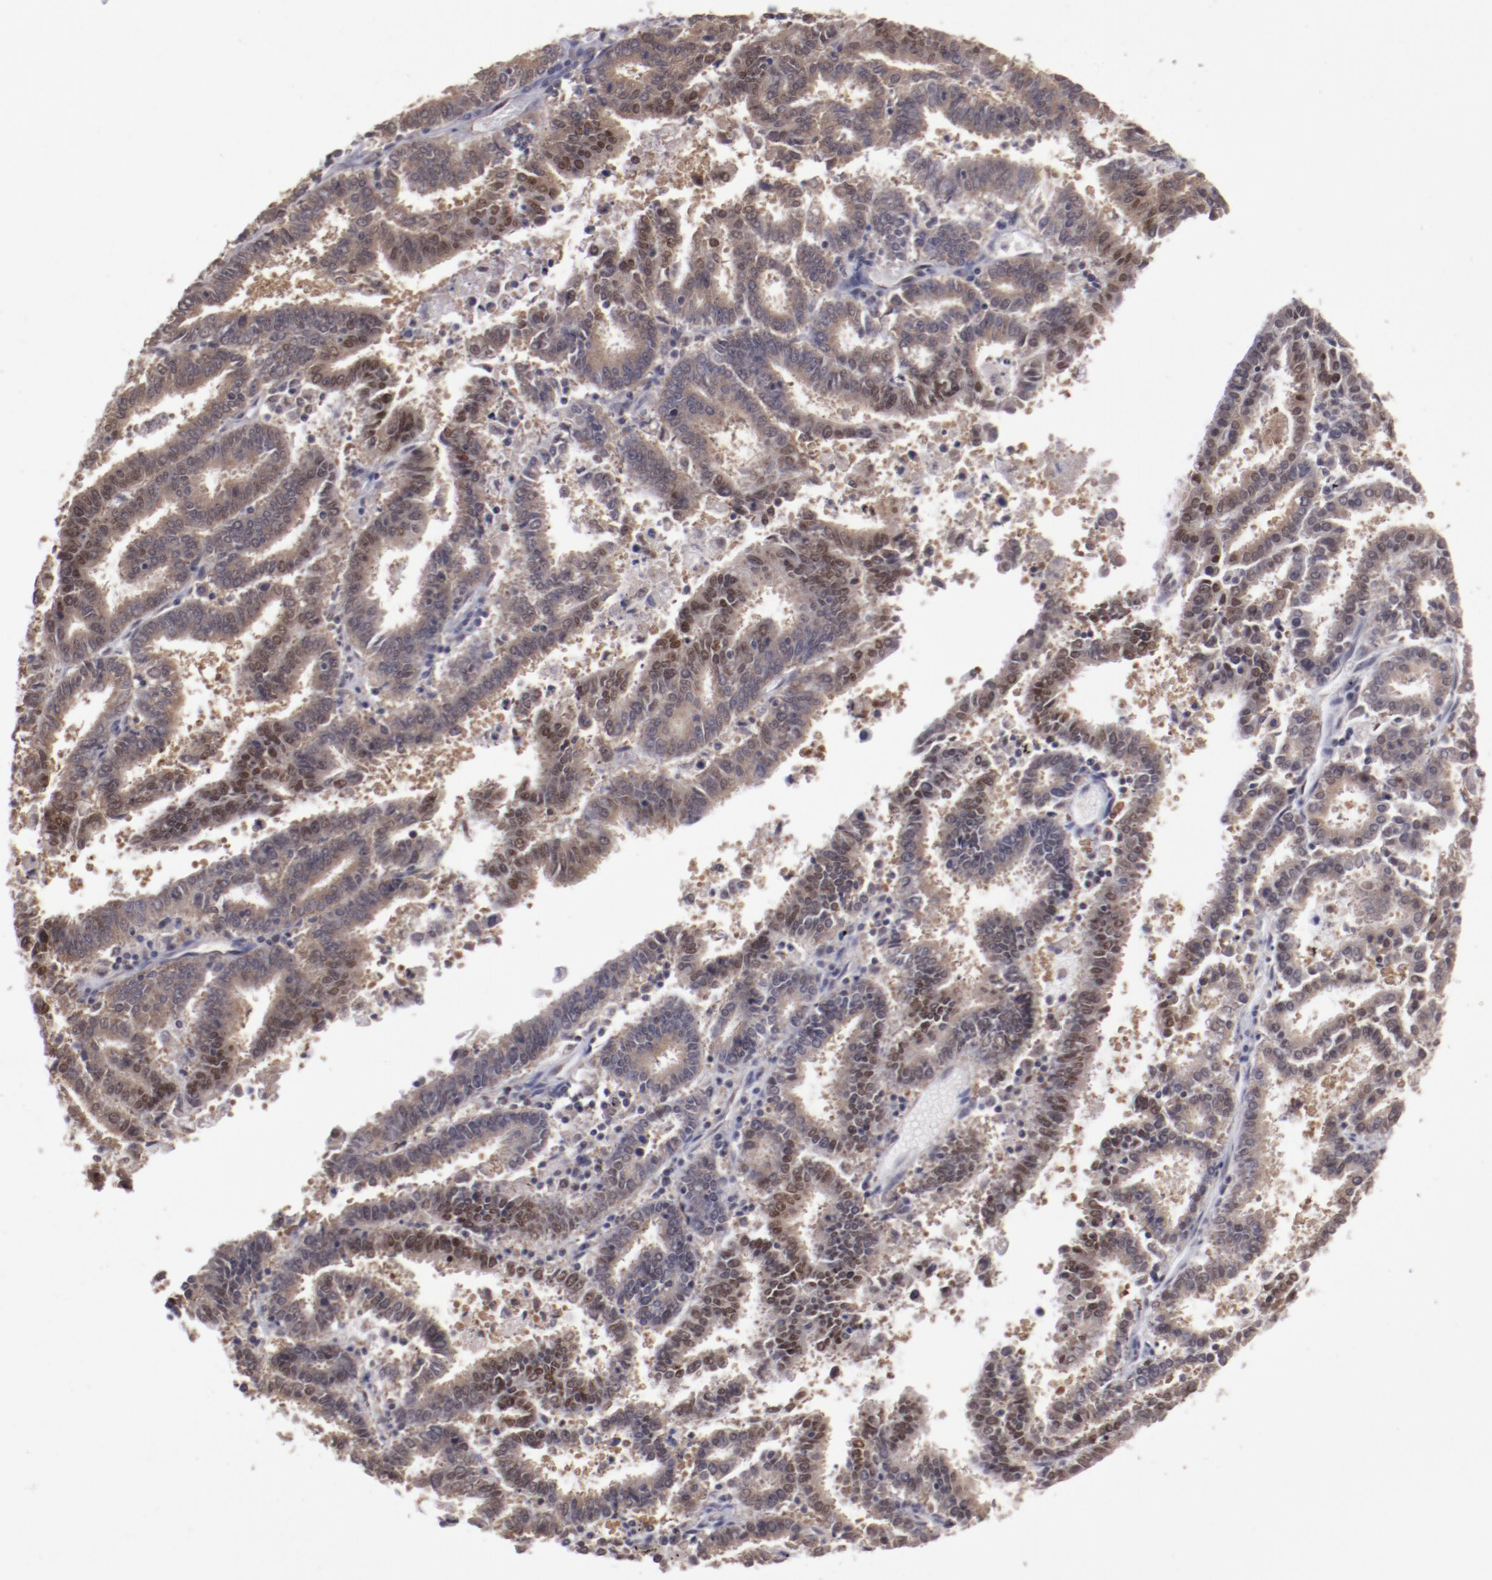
{"staining": {"intensity": "weak", "quantity": ">75%", "location": "cytoplasmic/membranous,nuclear"}, "tissue": "endometrial cancer", "cell_type": "Tumor cells", "image_type": "cancer", "snomed": [{"axis": "morphology", "description": "Adenocarcinoma, NOS"}, {"axis": "topography", "description": "Uterus"}], "caption": "Endometrial adenocarcinoma tissue demonstrates weak cytoplasmic/membranous and nuclear expression in about >75% of tumor cells, visualized by immunohistochemistry. (Stains: DAB in brown, nuclei in blue, Microscopy: brightfield microscopy at high magnification).", "gene": "ARNT", "patient": {"sex": "female", "age": 83}}